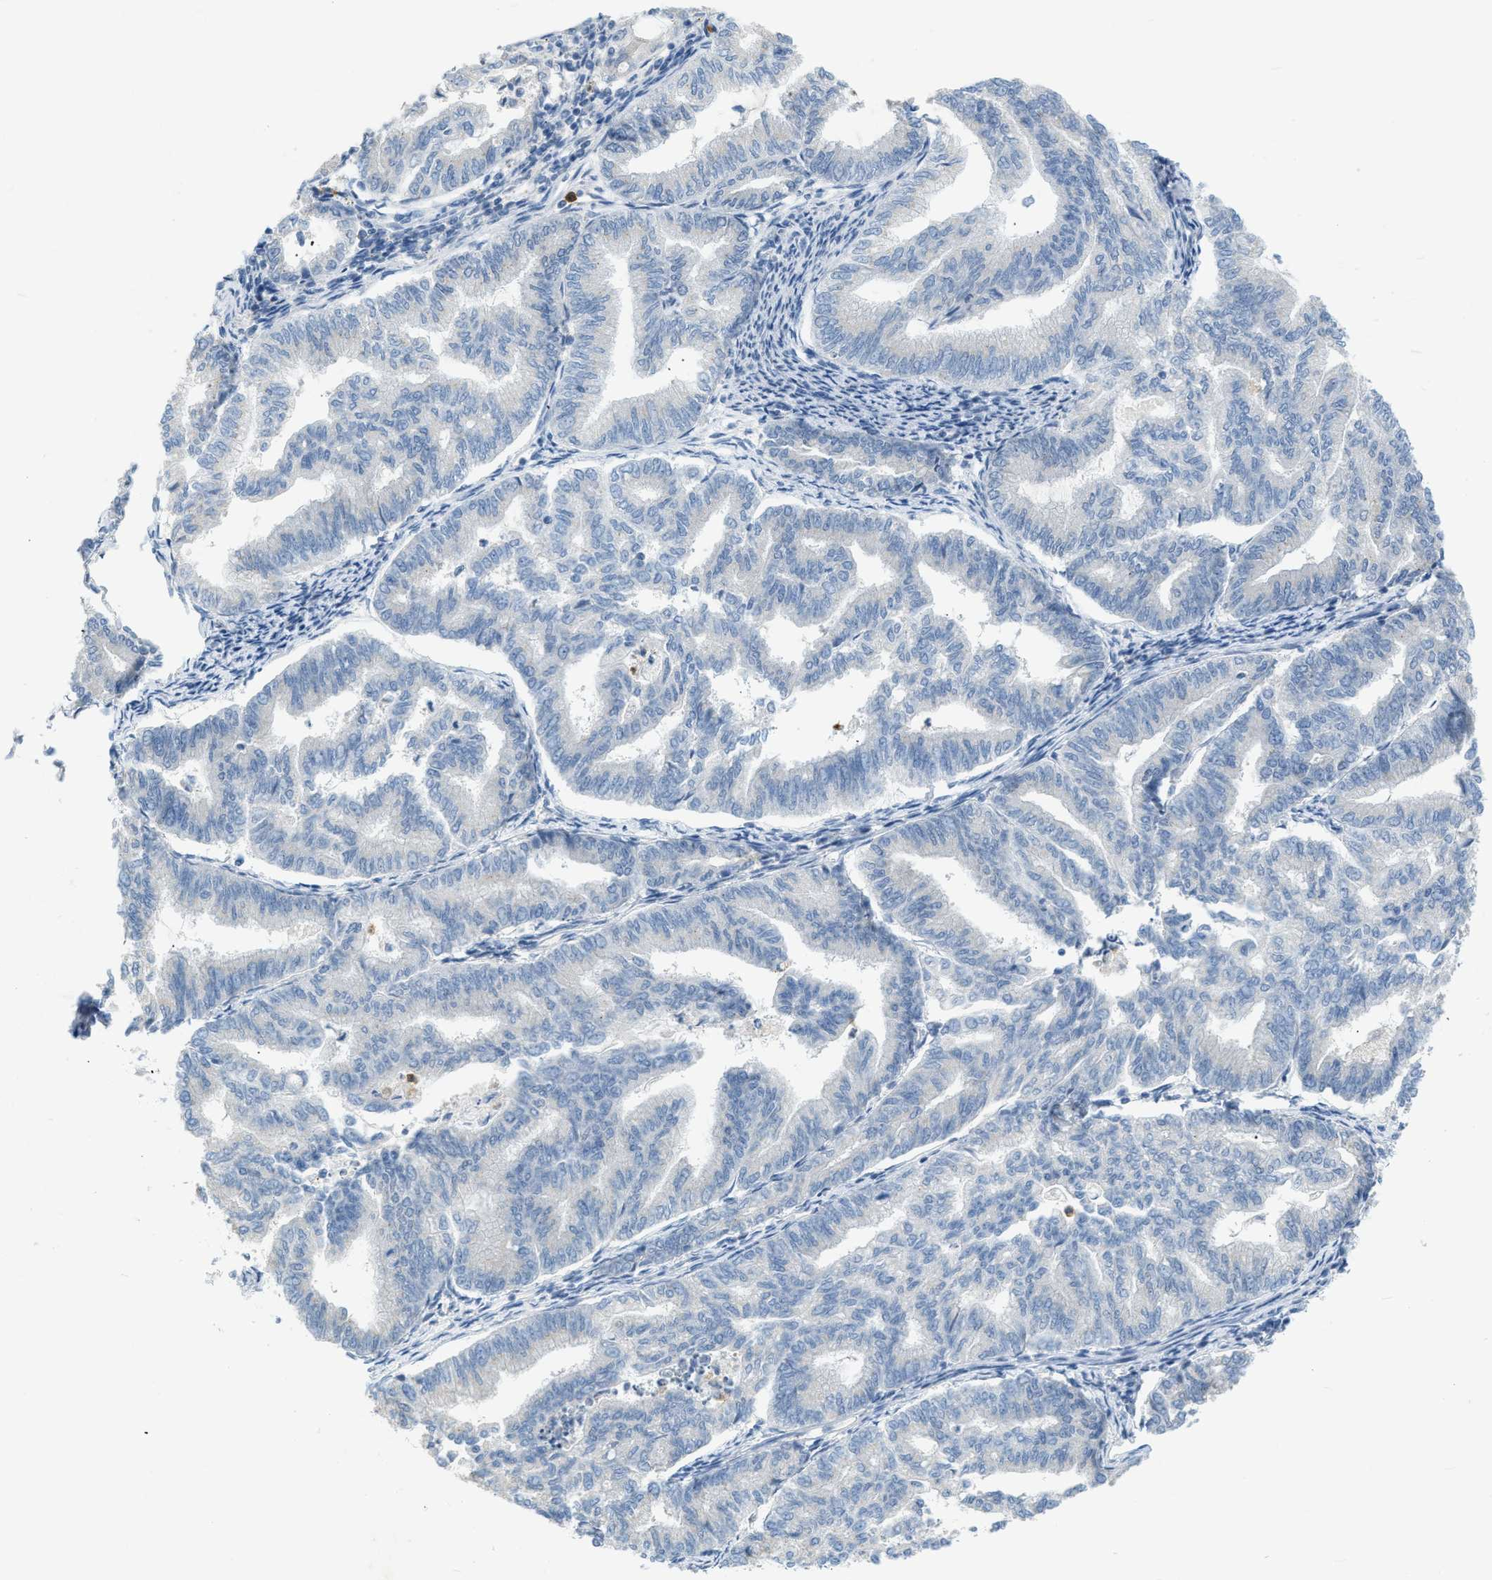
{"staining": {"intensity": "negative", "quantity": "none", "location": "none"}, "tissue": "endometrial cancer", "cell_type": "Tumor cells", "image_type": "cancer", "snomed": [{"axis": "morphology", "description": "Adenocarcinoma, NOS"}, {"axis": "topography", "description": "Endometrium"}], "caption": "There is no significant staining in tumor cells of adenocarcinoma (endometrial).", "gene": "ZNF408", "patient": {"sex": "female", "age": 79}}